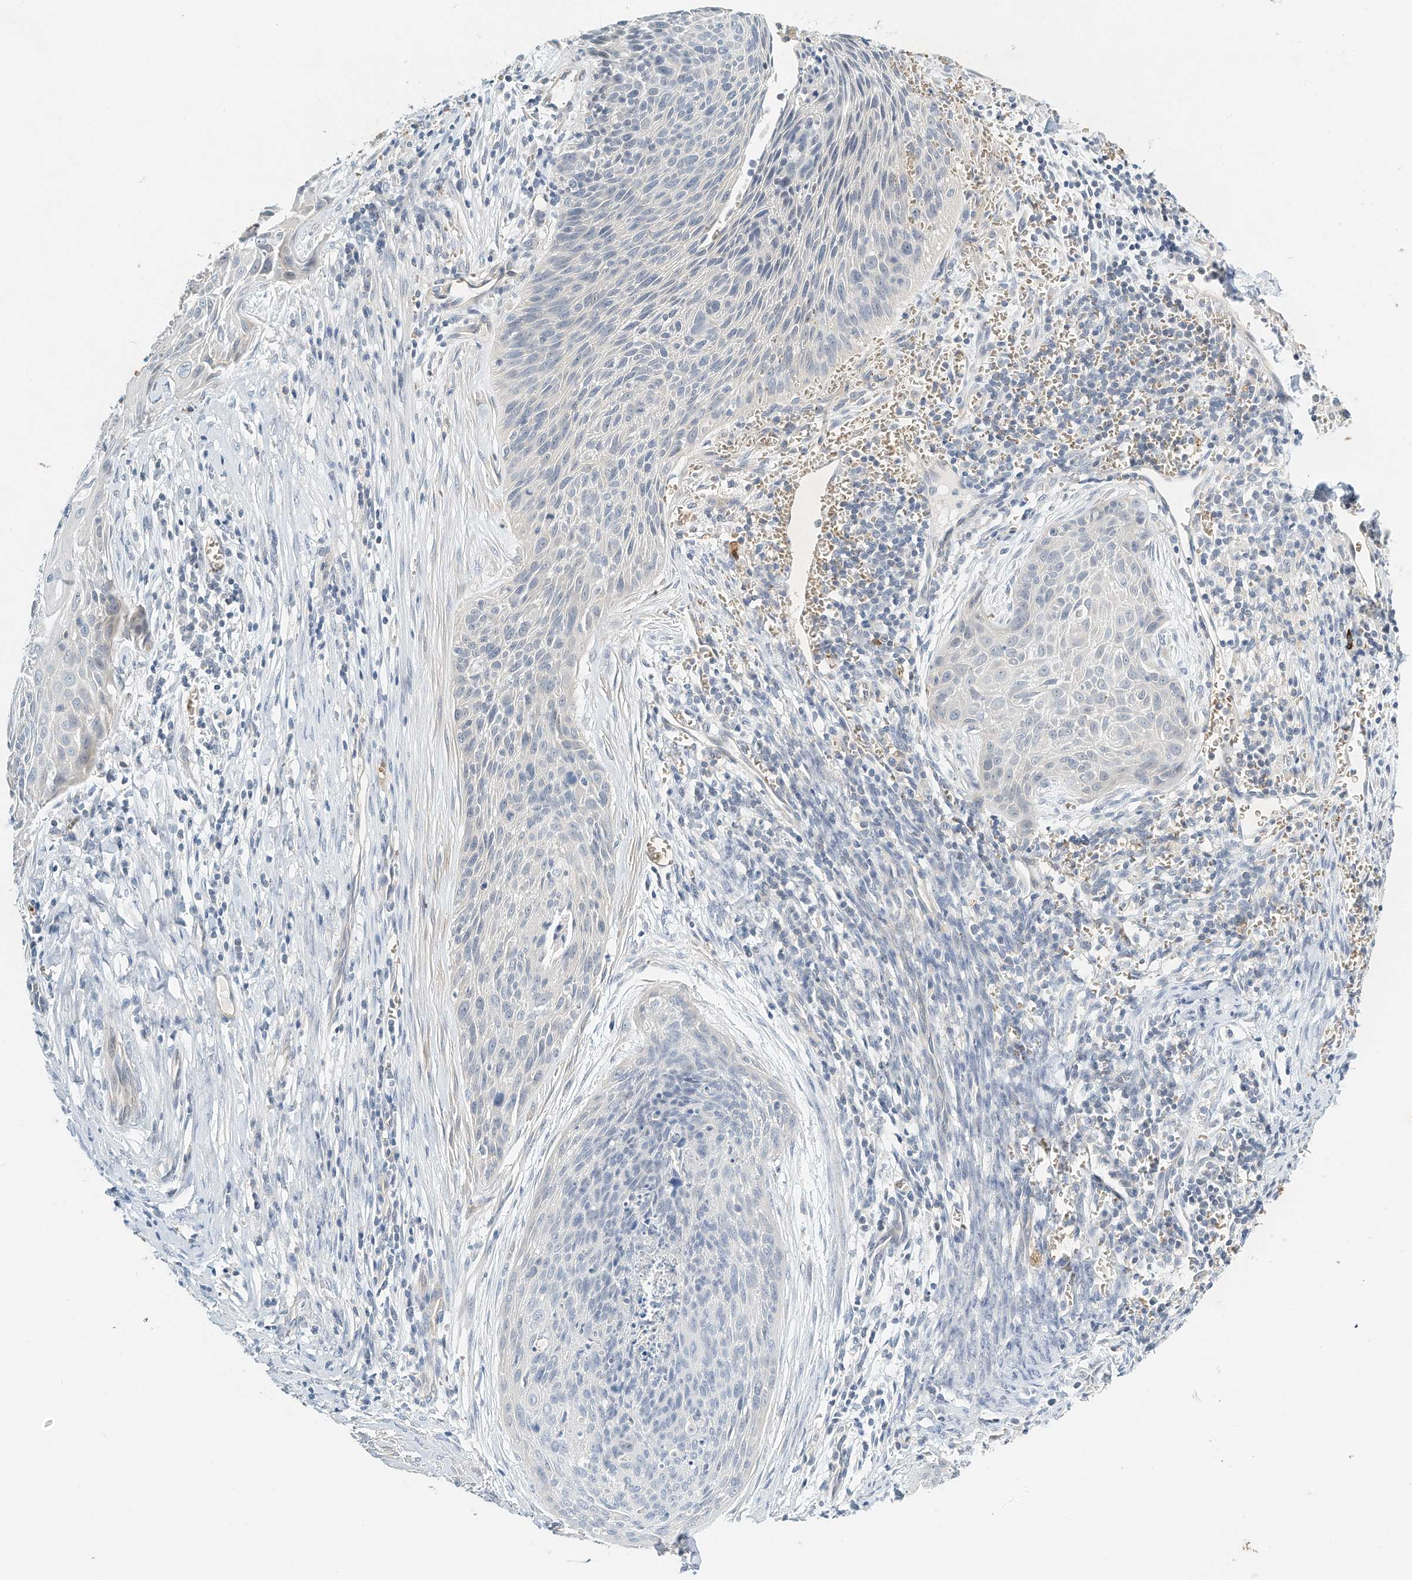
{"staining": {"intensity": "negative", "quantity": "none", "location": "none"}, "tissue": "cervical cancer", "cell_type": "Tumor cells", "image_type": "cancer", "snomed": [{"axis": "morphology", "description": "Squamous cell carcinoma, NOS"}, {"axis": "topography", "description": "Cervix"}], "caption": "This micrograph is of cervical squamous cell carcinoma stained with immunohistochemistry to label a protein in brown with the nuclei are counter-stained blue. There is no staining in tumor cells.", "gene": "RCAN3", "patient": {"sex": "female", "age": 55}}